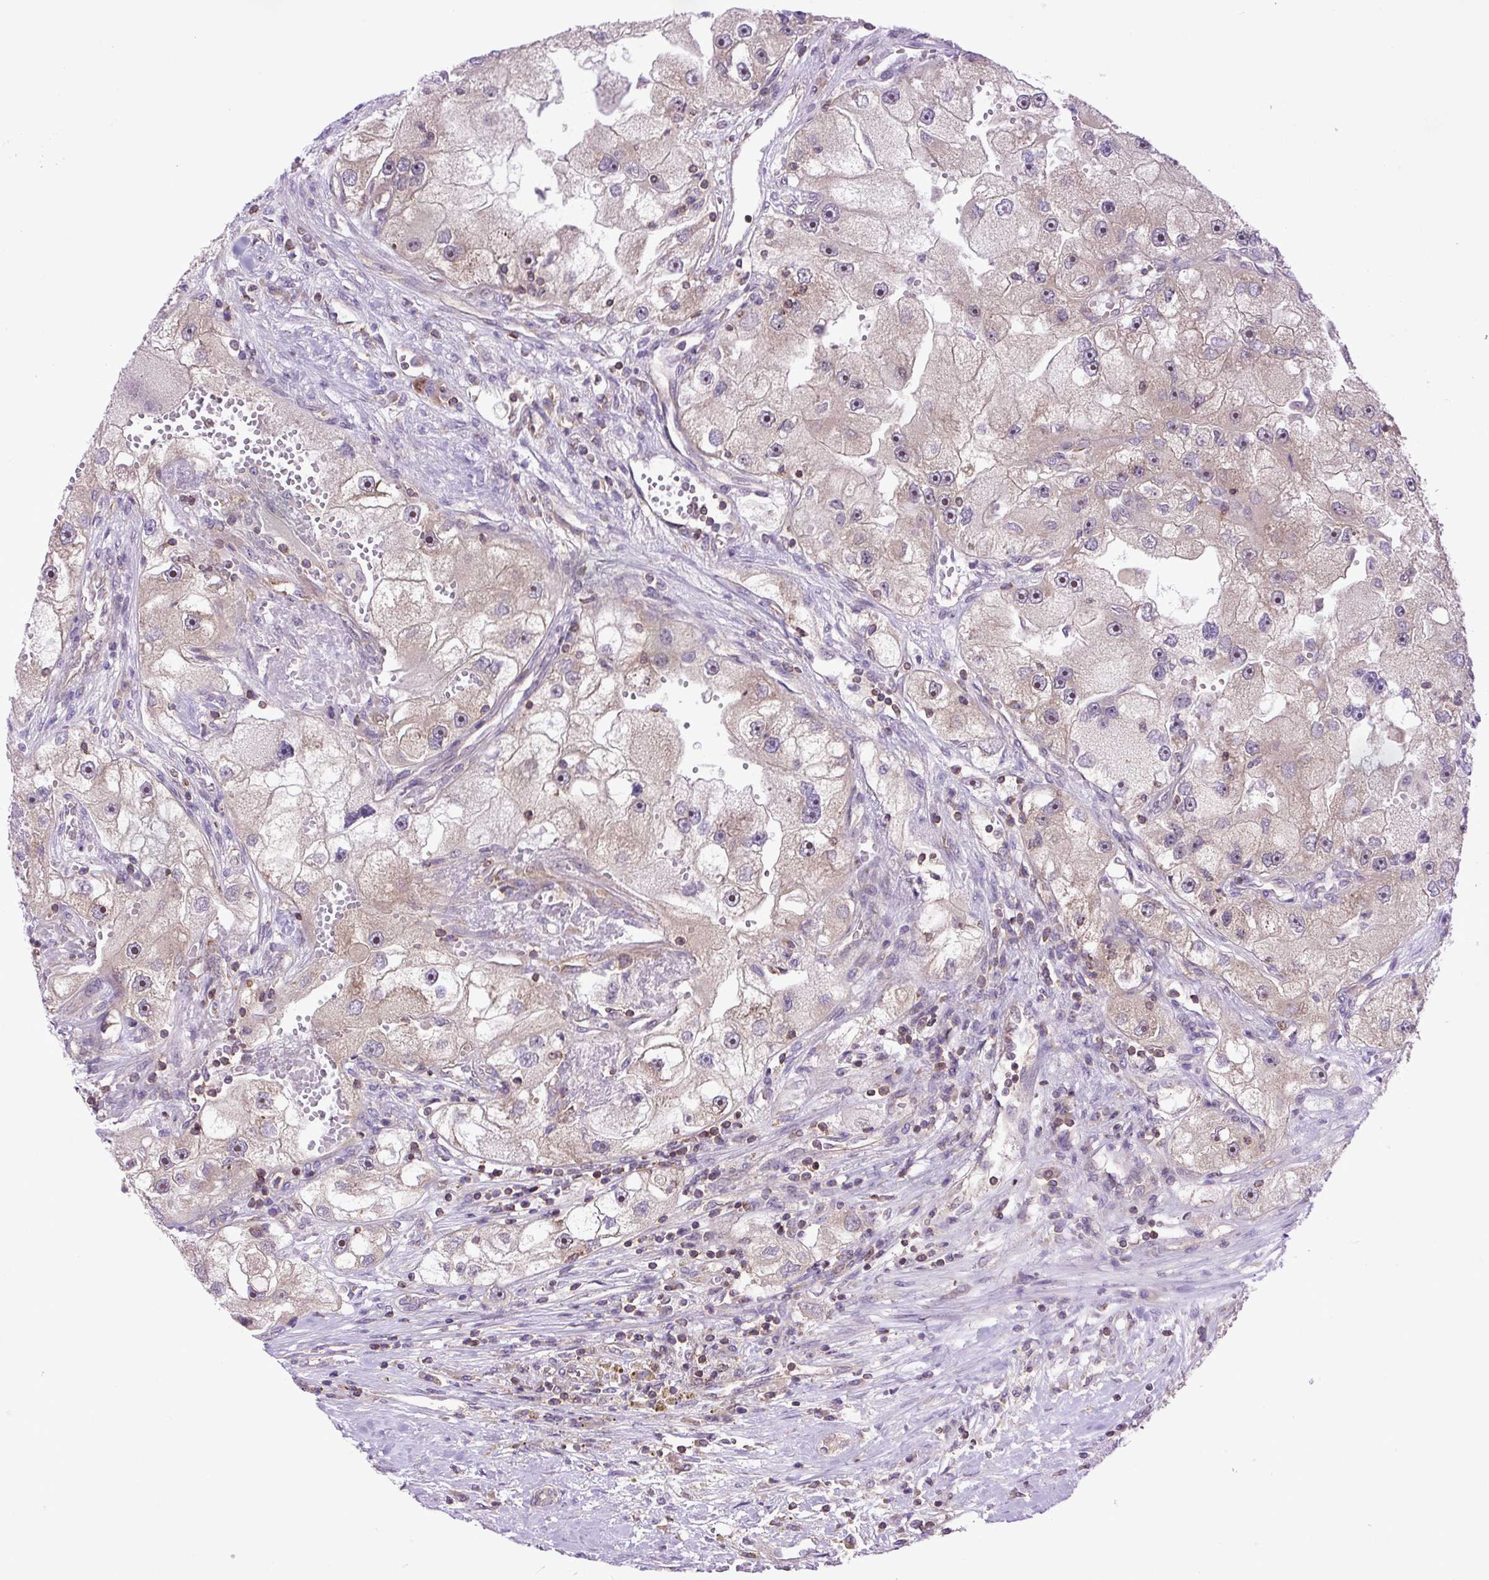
{"staining": {"intensity": "weak", "quantity": "25%-75%", "location": "cytoplasmic/membranous"}, "tissue": "renal cancer", "cell_type": "Tumor cells", "image_type": "cancer", "snomed": [{"axis": "morphology", "description": "Adenocarcinoma, NOS"}, {"axis": "topography", "description": "Kidney"}], "caption": "This photomicrograph reveals renal cancer stained with immunohistochemistry (IHC) to label a protein in brown. The cytoplasmic/membranous of tumor cells show weak positivity for the protein. Nuclei are counter-stained blue.", "gene": "PLCG1", "patient": {"sex": "male", "age": 63}}